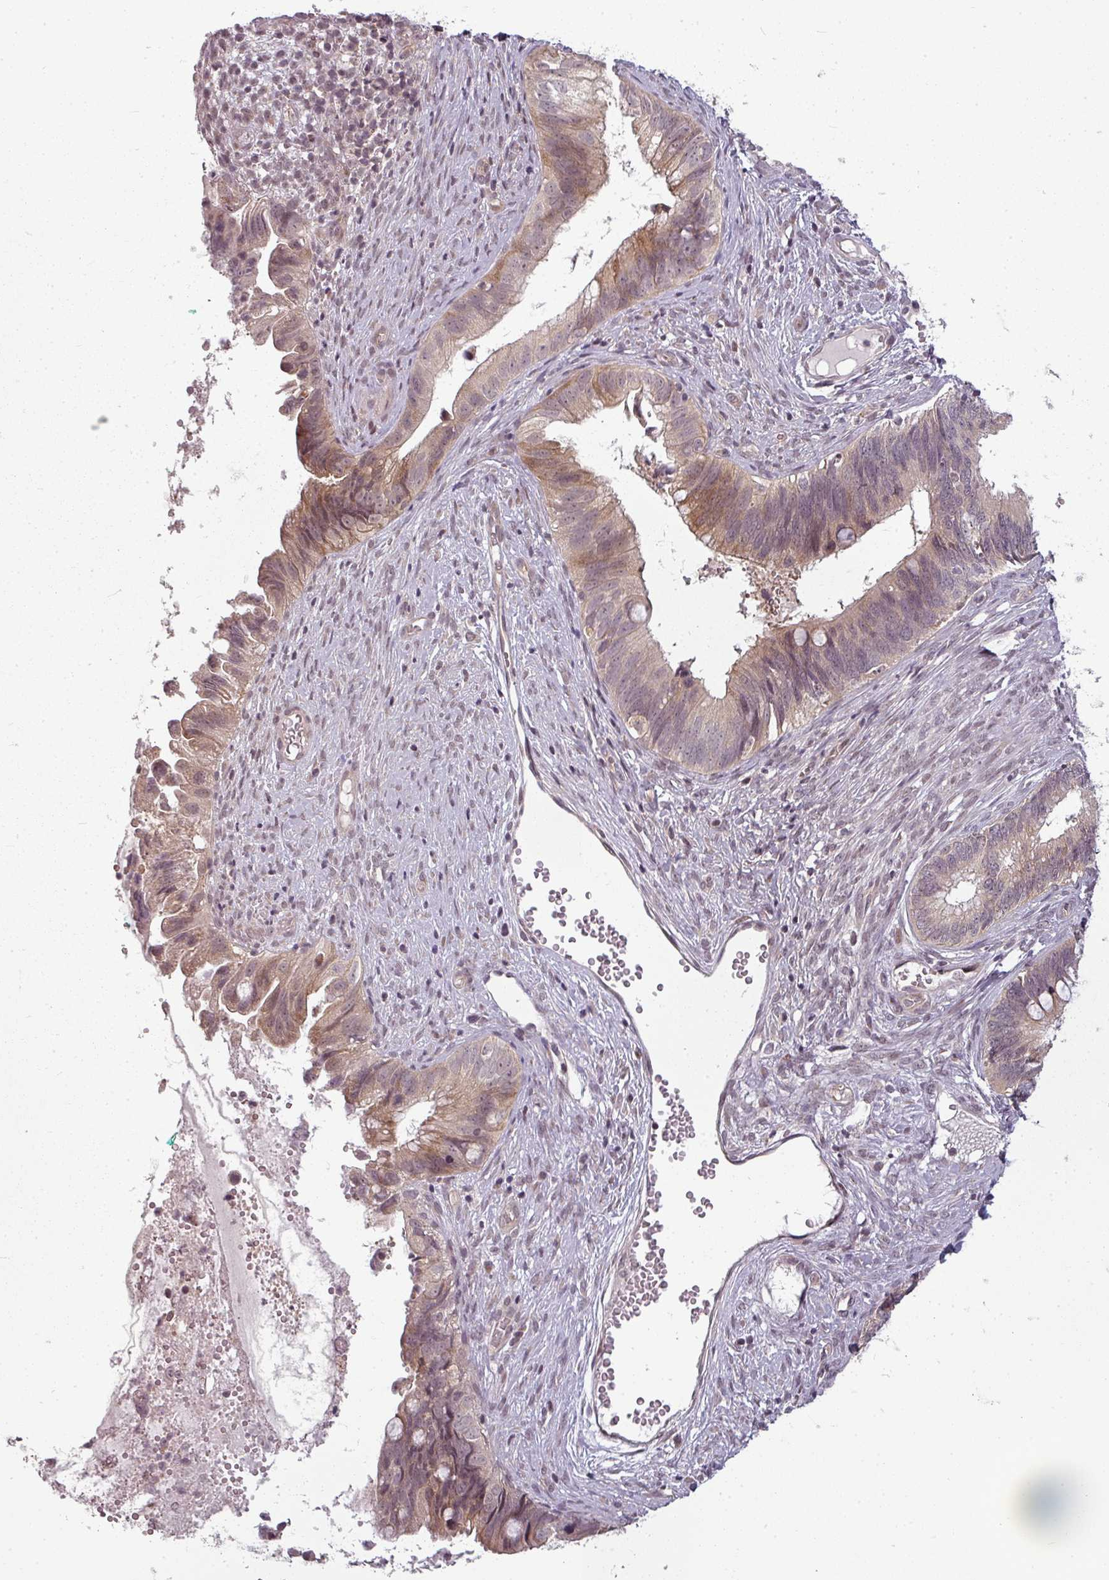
{"staining": {"intensity": "weak", "quantity": ">75%", "location": "cytoplasmic/membranous"}, "tissue": "cervical cancer", "cell_type": "Tumor cells", "image_type": "cancer", "snomed": [{"axis": "morphology", "description": "Adenocarcinoma, NOS"}, {"axis": "topography", "description": "Cervix"}], "caption": "This is an image of IHC staining of adenocarcinoma (cervical), which shows weak expression in the cytoplasmic/membranous of tumor cells.", "gene": "CLIC1", "patient": {"sex": "female", "age": 42}}